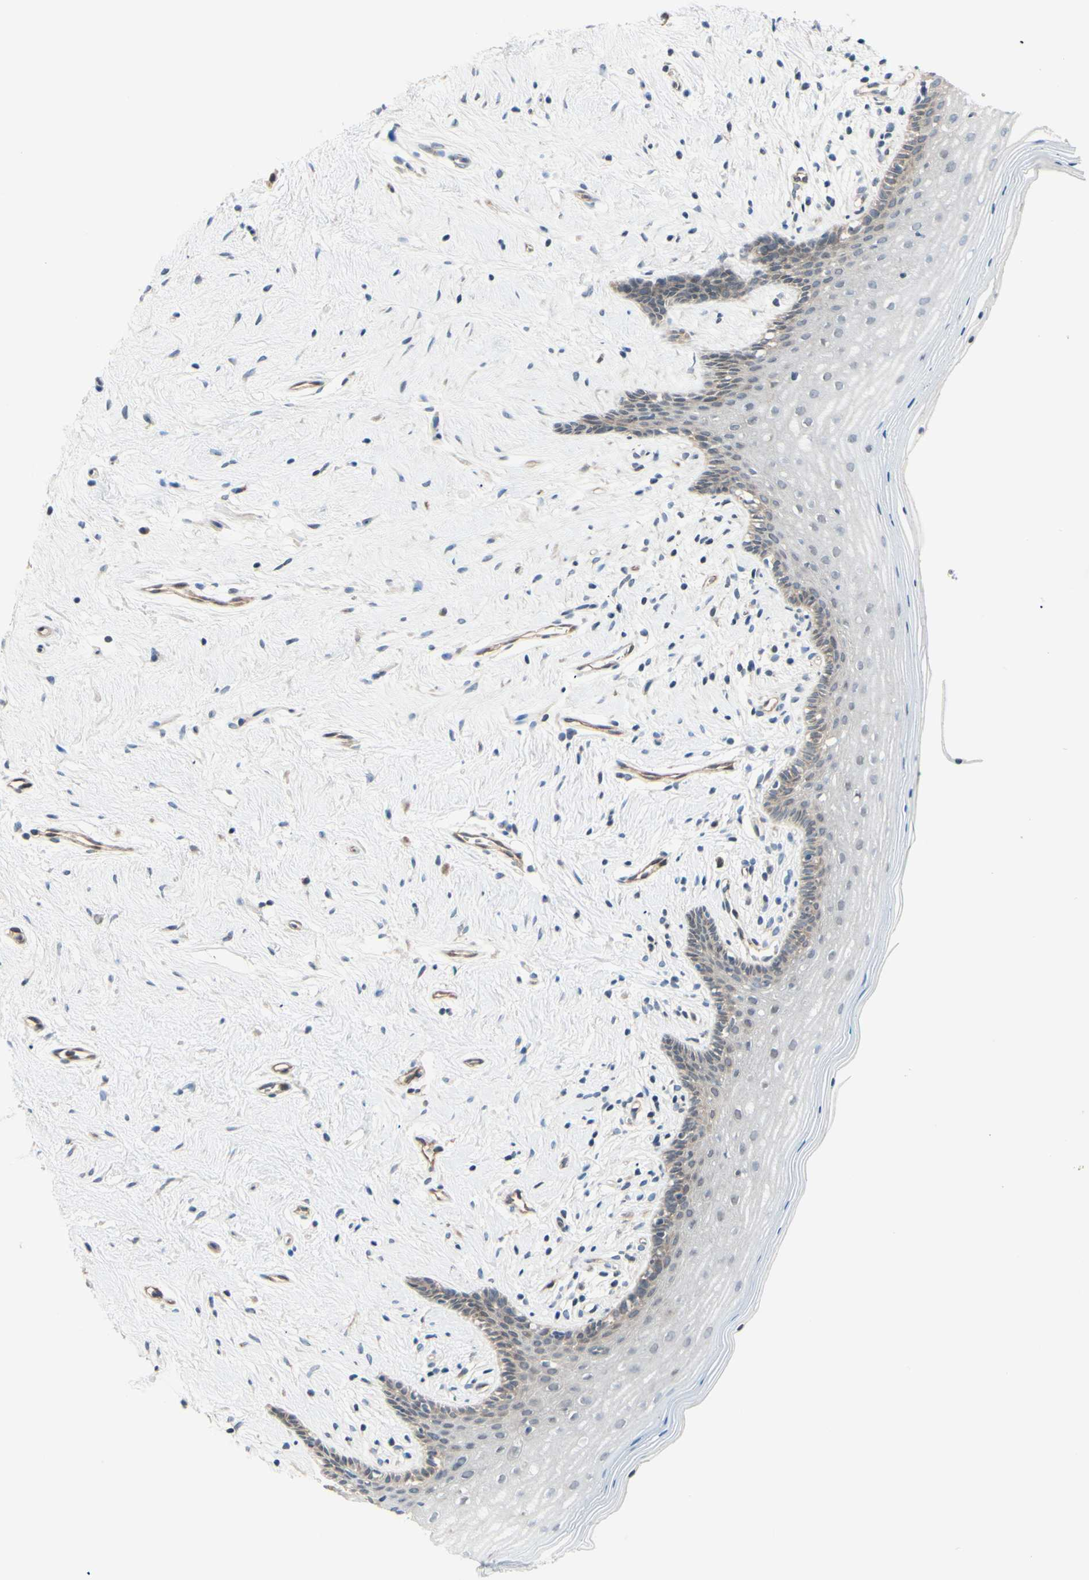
{"staining": {"intensity": "weak", "quantity": "<25%", "location": "cytoplasmic/membranous"}, "tissue": "vagina", "cell_type": "Squamous epithelial cells", "image_type": "normal", "snomed": [{"axis": "morphology", "description": "Normal tissue, NOS"}, {"axis": "topography", "description": "Vagina"}], "caption": "Immunohistochemistry image of benign human vagina stained for a protein (brown), which displays no expression in squamous epithelial cells. (Stains: DAB immunohistochemistry with hematoxylin counter stain, Microscopy: brightfield microscopy at high magnification).", "gene": "DYNLRB1", "patient": {"sex": "female", "age": 44}}